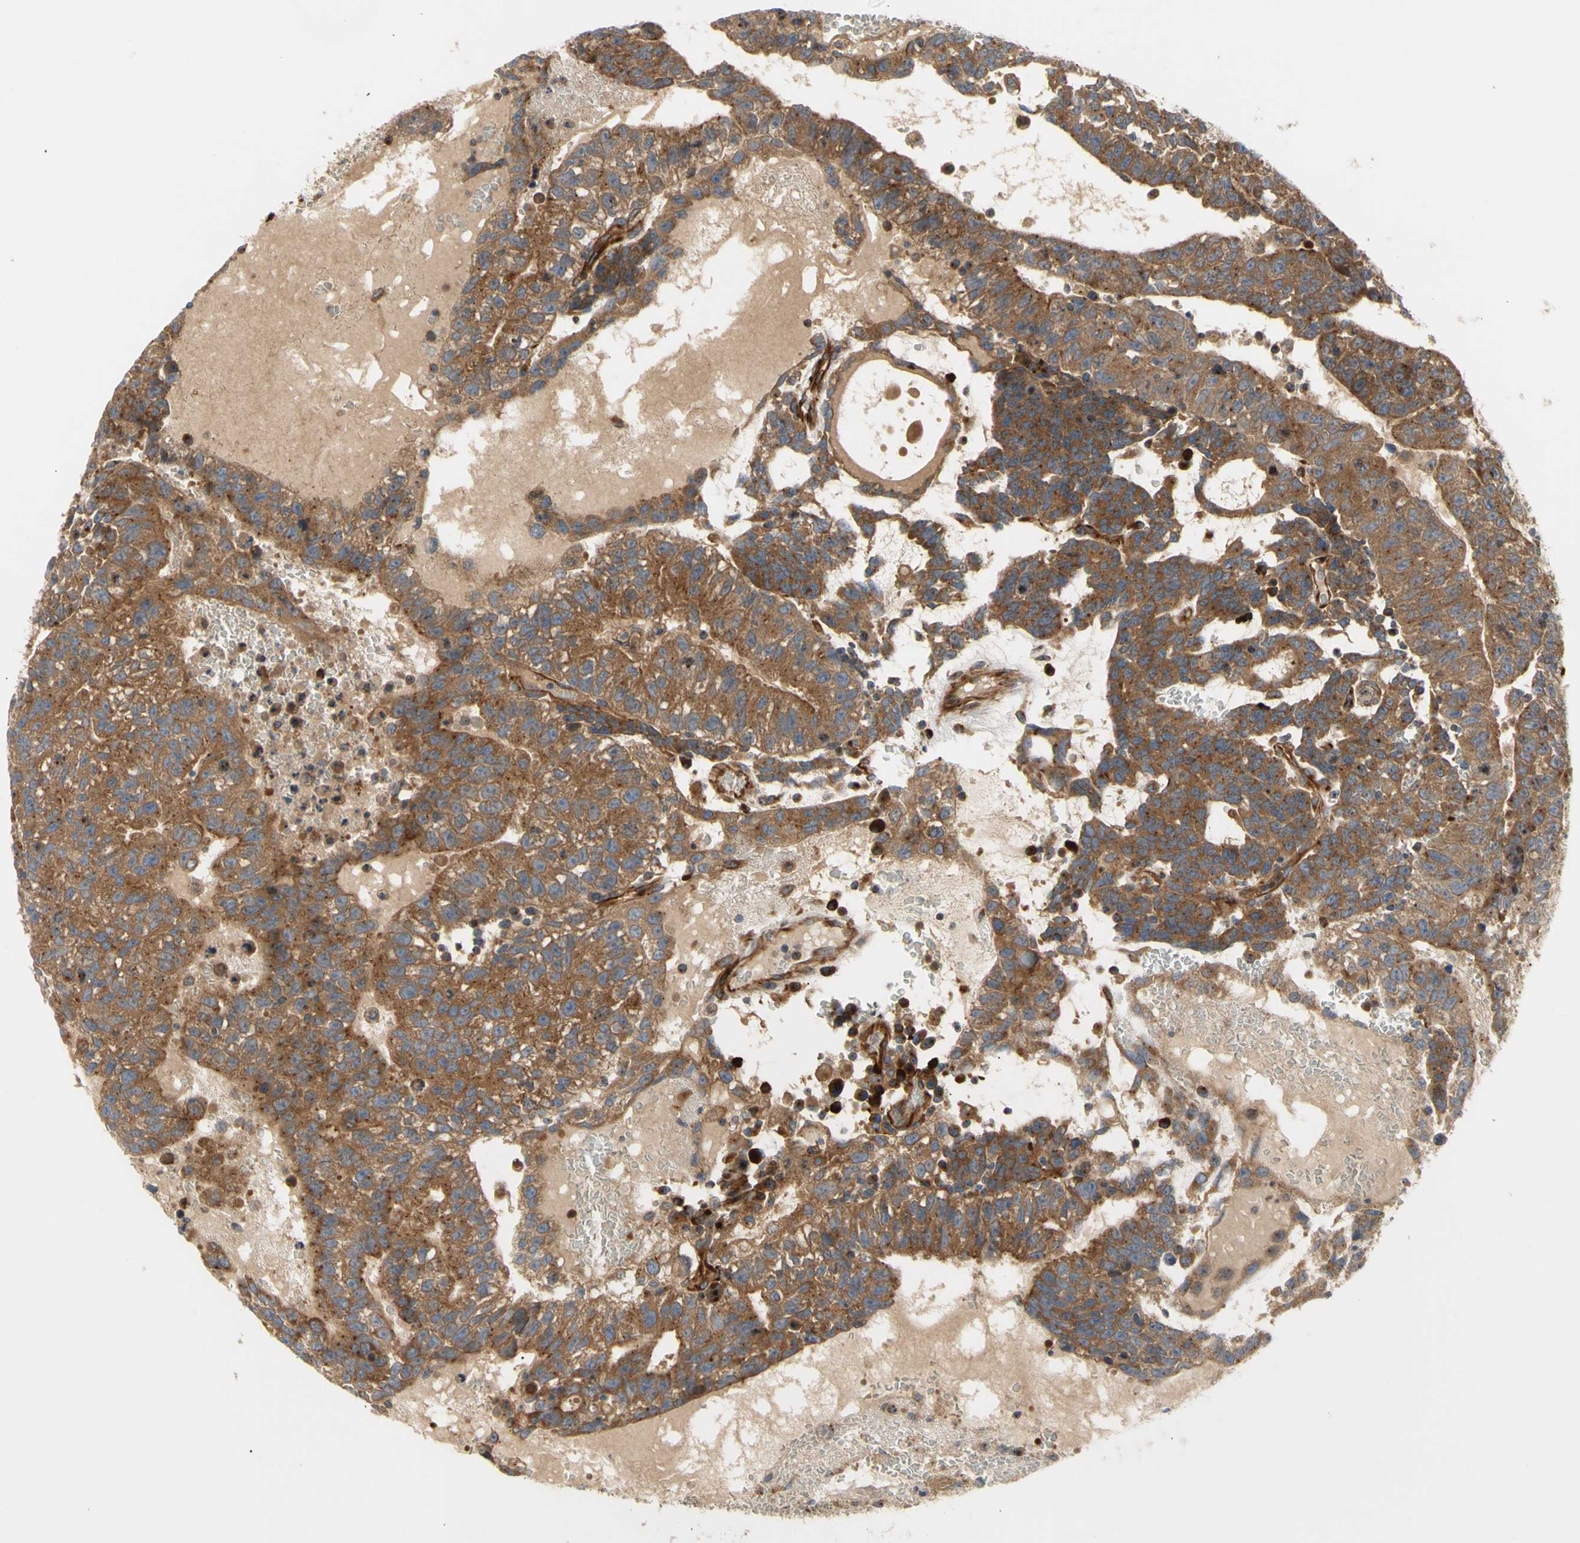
{"staining": {"intensity": "strong", "quantity": "25%-75%", "location": "cytoplasmic/membranous"}, "tissue": "testis cancer", "cell_type": "Tumor cells", "image_type": "cancer", "snomed": [{"axis": "morphology", "description": "Seminoma, NOS"}, {"axis": "morphology", "description": "Carcinoma, Embryonal, NOS"}, {"axis": "topography", "description": "Testis"}], "caption": "This image reveals embryonal carcinoma (testis) stained with immunohistochemistry to label a protein in brown. The cytoplasmic/membranous of tumor cells show strong positivity for the protein. Nuclei are counter-stained blue.", "gene": "TUBG2", "patient": {"sex": "male", "age": 52}}